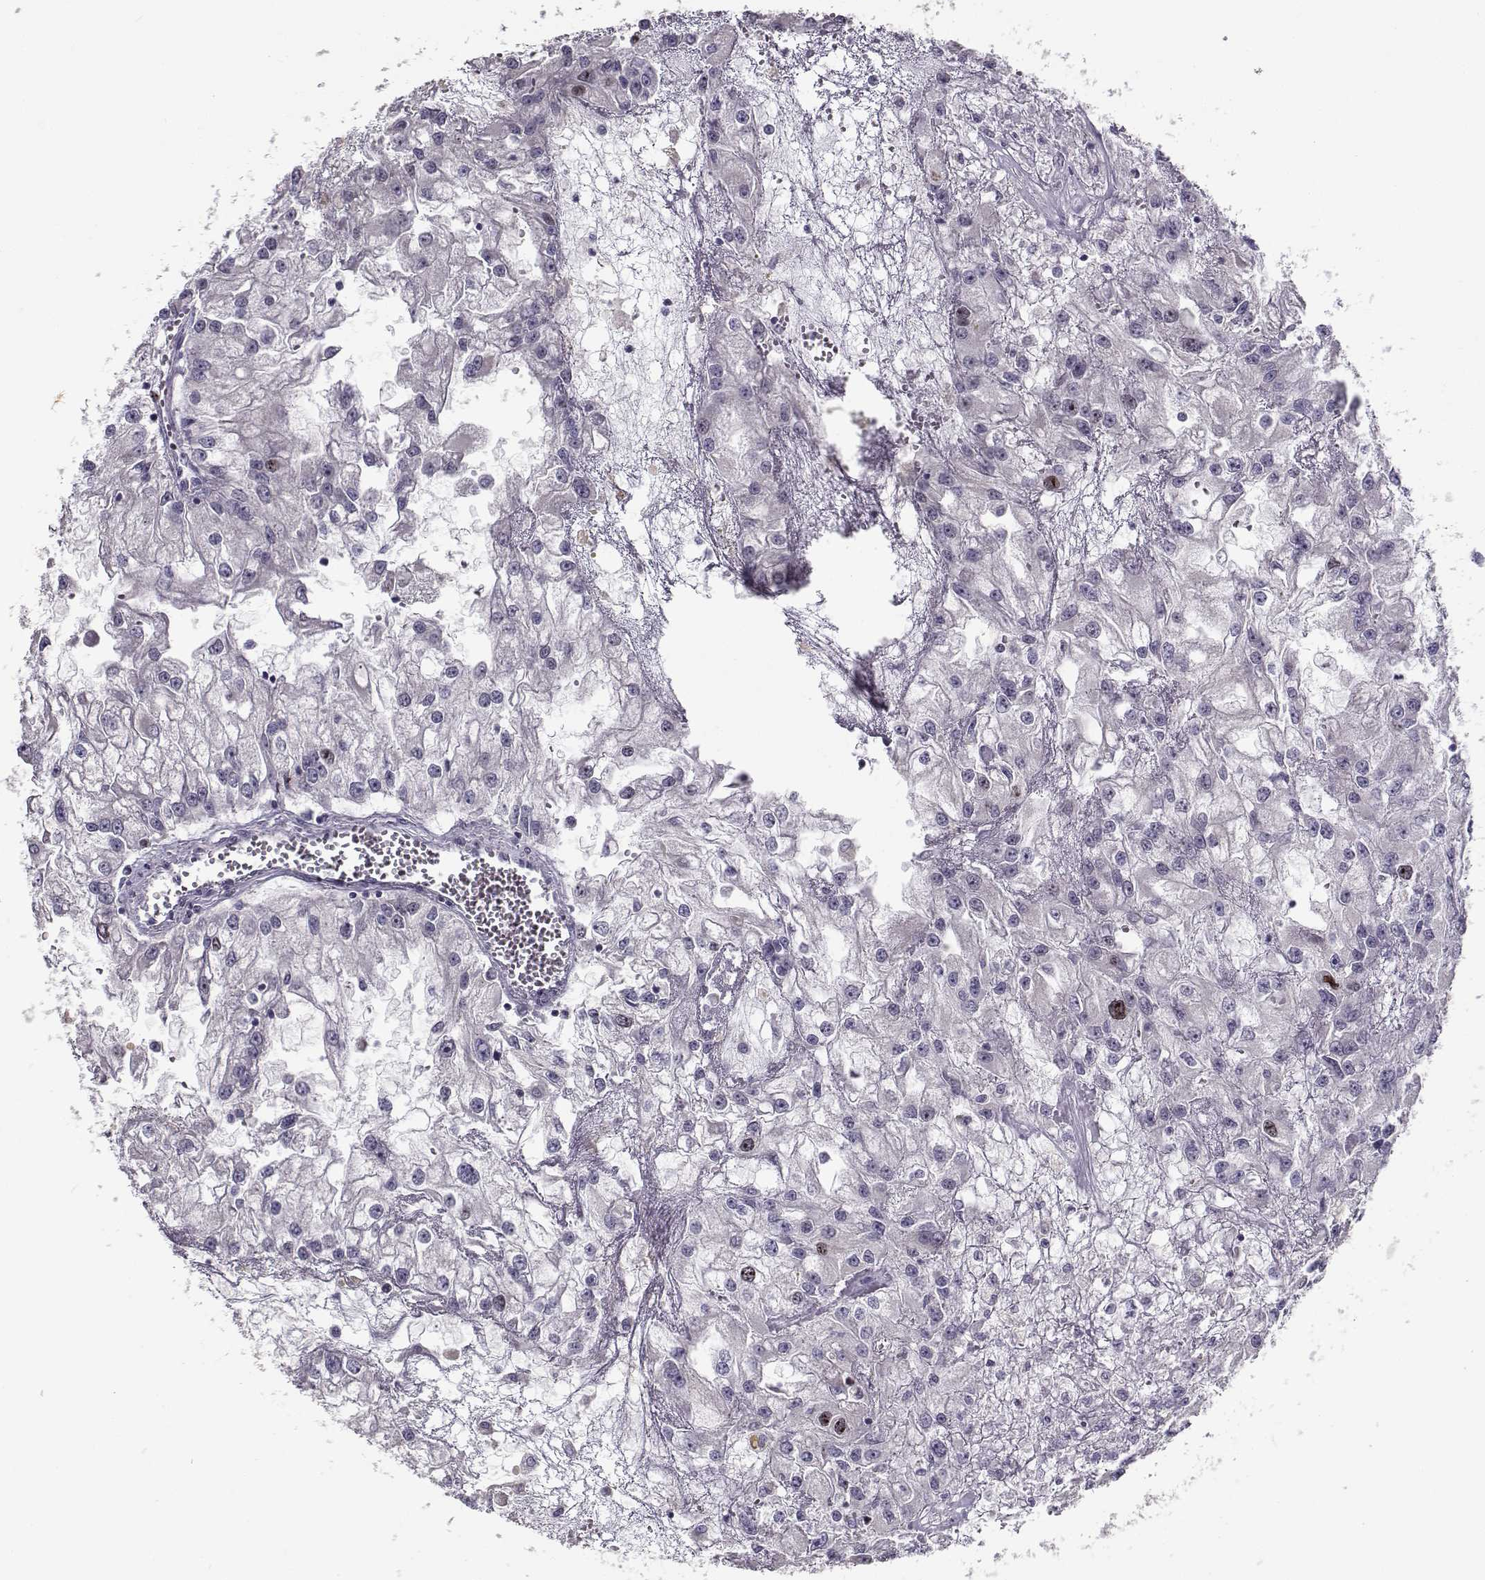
{"staining": {"intensity": "weak", "quantity": "<25%", "location": "nuclear"}, "tissue": "renal cancer", "cell_type": "Tumor cells", "image_type": "cancer", "snomed": [{"axis": "morphology", "description": "Adenocarcinoma, NOS"}, {"axis": "topography", "description": "Kidney"}], "caption": "This is a histopathology image of immunohistochemistry (IHC) staining of renal cancer (adenocarcinoma), which shows no staining in tumor cells.", "gene": "NPW", "patient": {"sex": "male", "age": 59}}